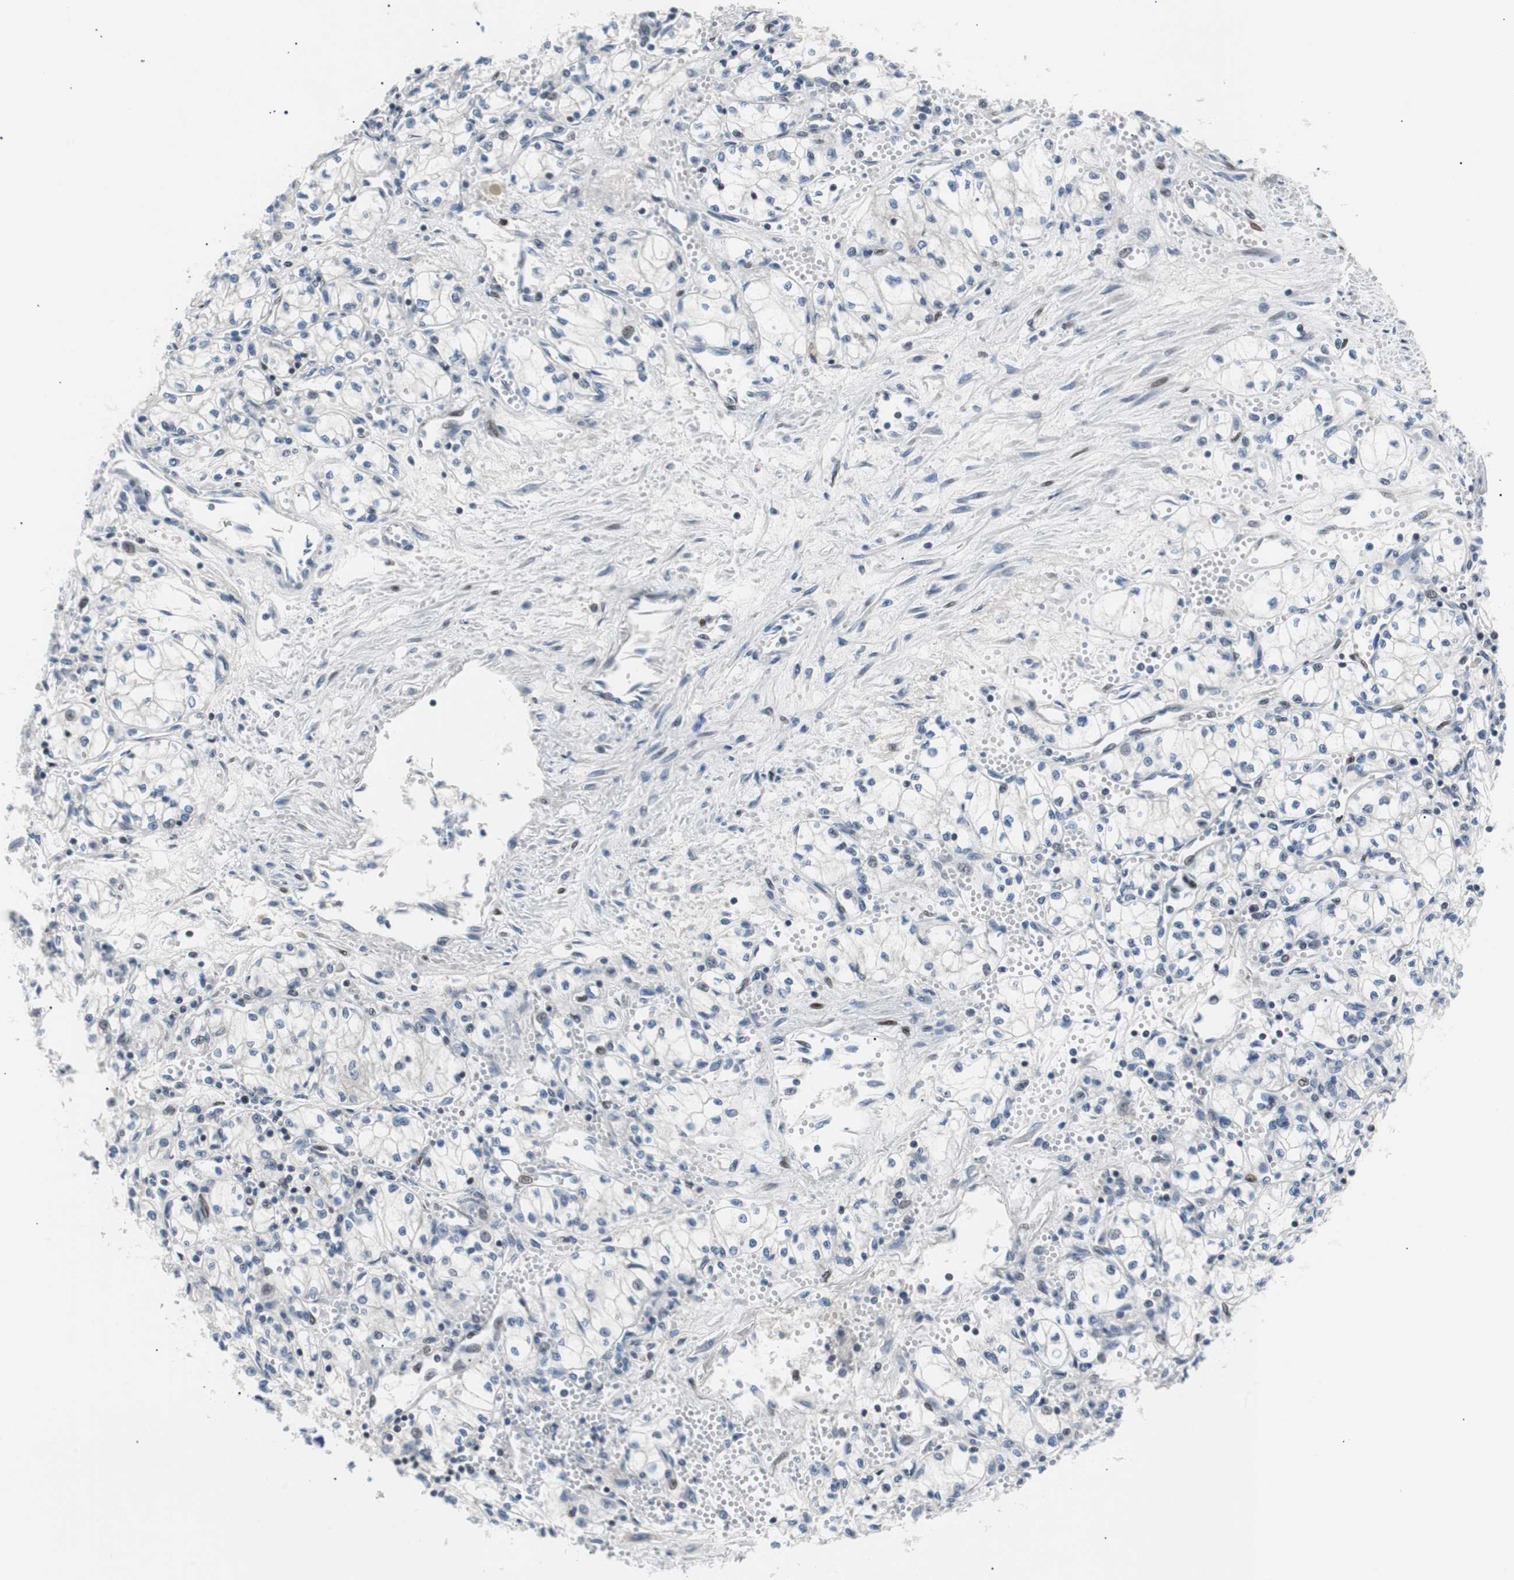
{"staining": {"intensity": "negative", "quantity": "none", "location": "none"}, "tissue": "renal cancer", "cell_type": "Tumor cells", "image_type": "cancer", "snomed": [{"axis": "morphology", "description": "Normal tissue, NOS"}, {"axis": "morphology", "description": "Adenocarcinoma, NOS"}, {"axis": "topography", "description": "Kidney"}], "caption": "Immunohistochemistry (IHC) image of neoplastic tissue: renal adenocarcinoma stained with DAB demonstrates no significant protein expression in tumor cells.", "gene": "MAP2K4", "patient": {"sex": "male", "age": 59}}